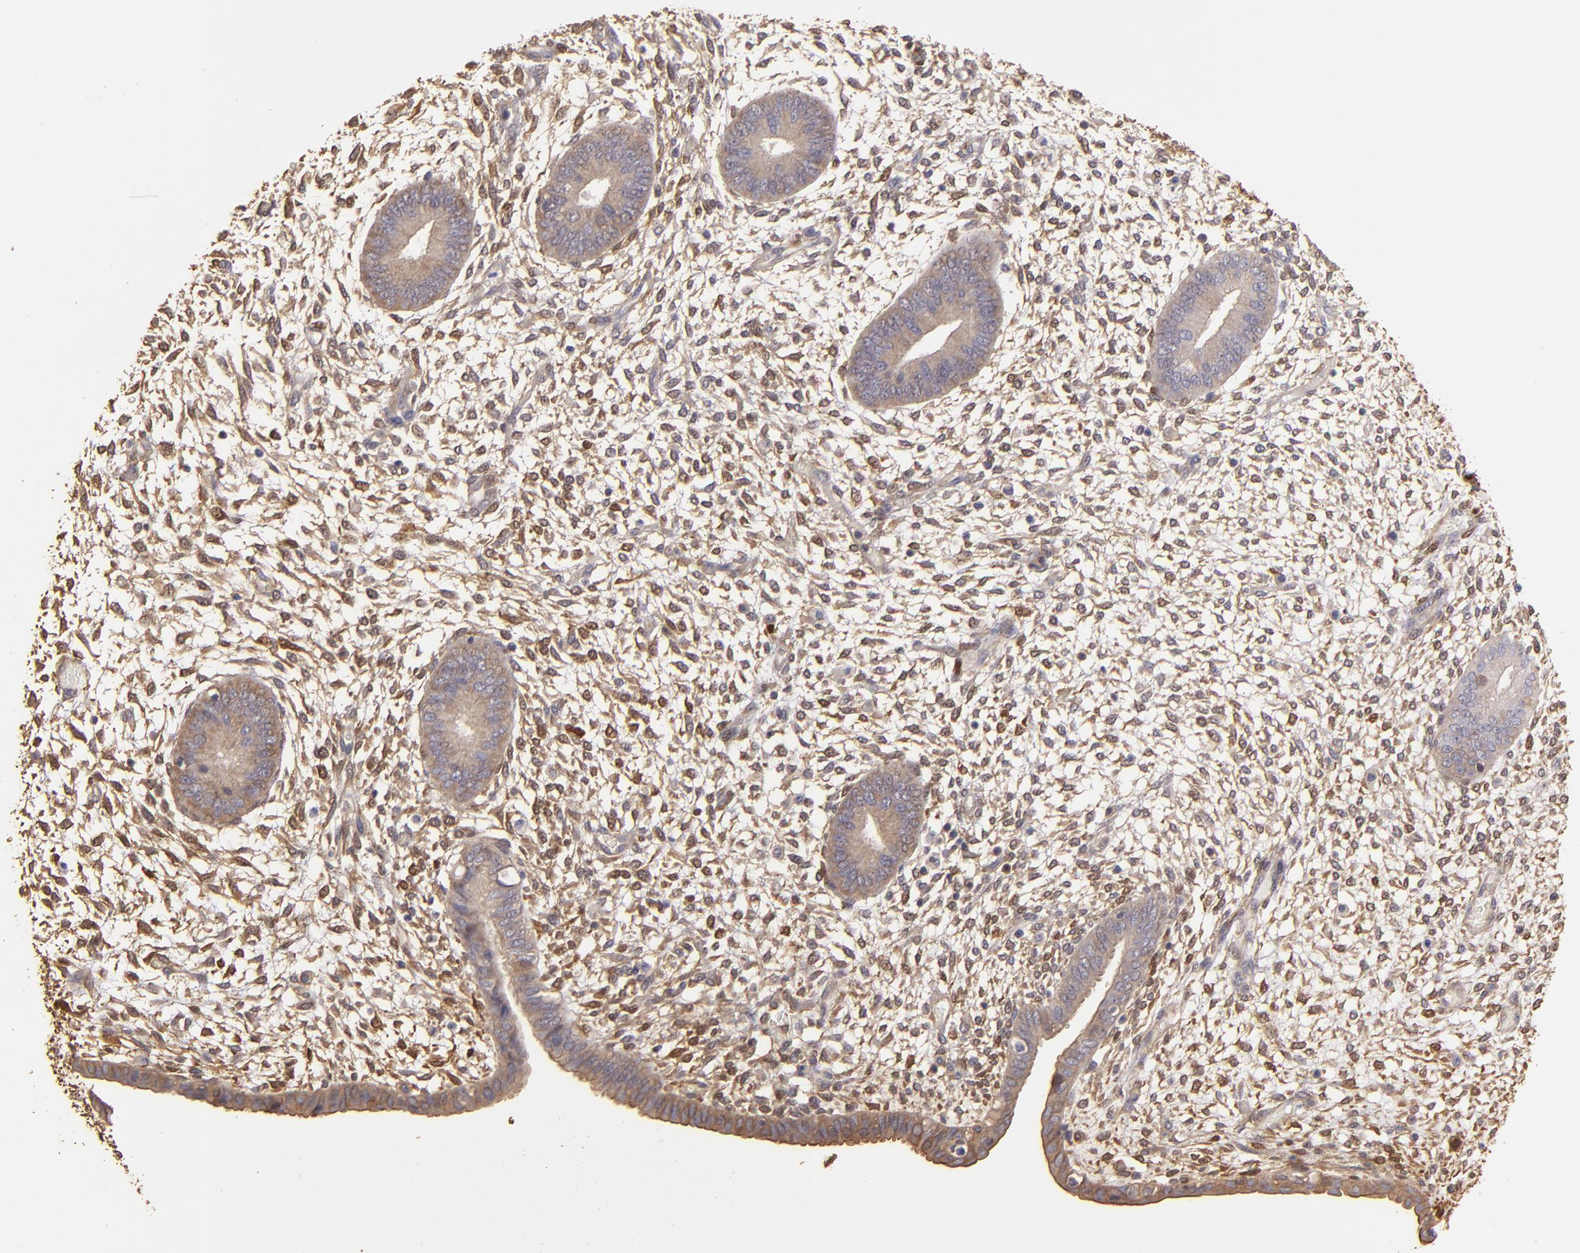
{"staining": {"intensity": "moderate", "quantity": ">75%", "location": "cytoplasmic/membranous"}, "tissue": "endometrium", "cell_type": "Cells in endometrial stroma", "image_type": "normal", "snomed": [{"axis": "morphology", "description": "Normal tissue, NOS"}, {"axis": "topography", "description": "Endometrium"}], "caption": "Immunohistochemistry (IHC) (DAB) staining of unremarkable human endometrium shows moderate cytoplasmic/membranous protein positivity in approximately >75% of cells in endometrial stroma.", "gene": "HSPB6", "patient": {"sex": "female", "age": 42}}